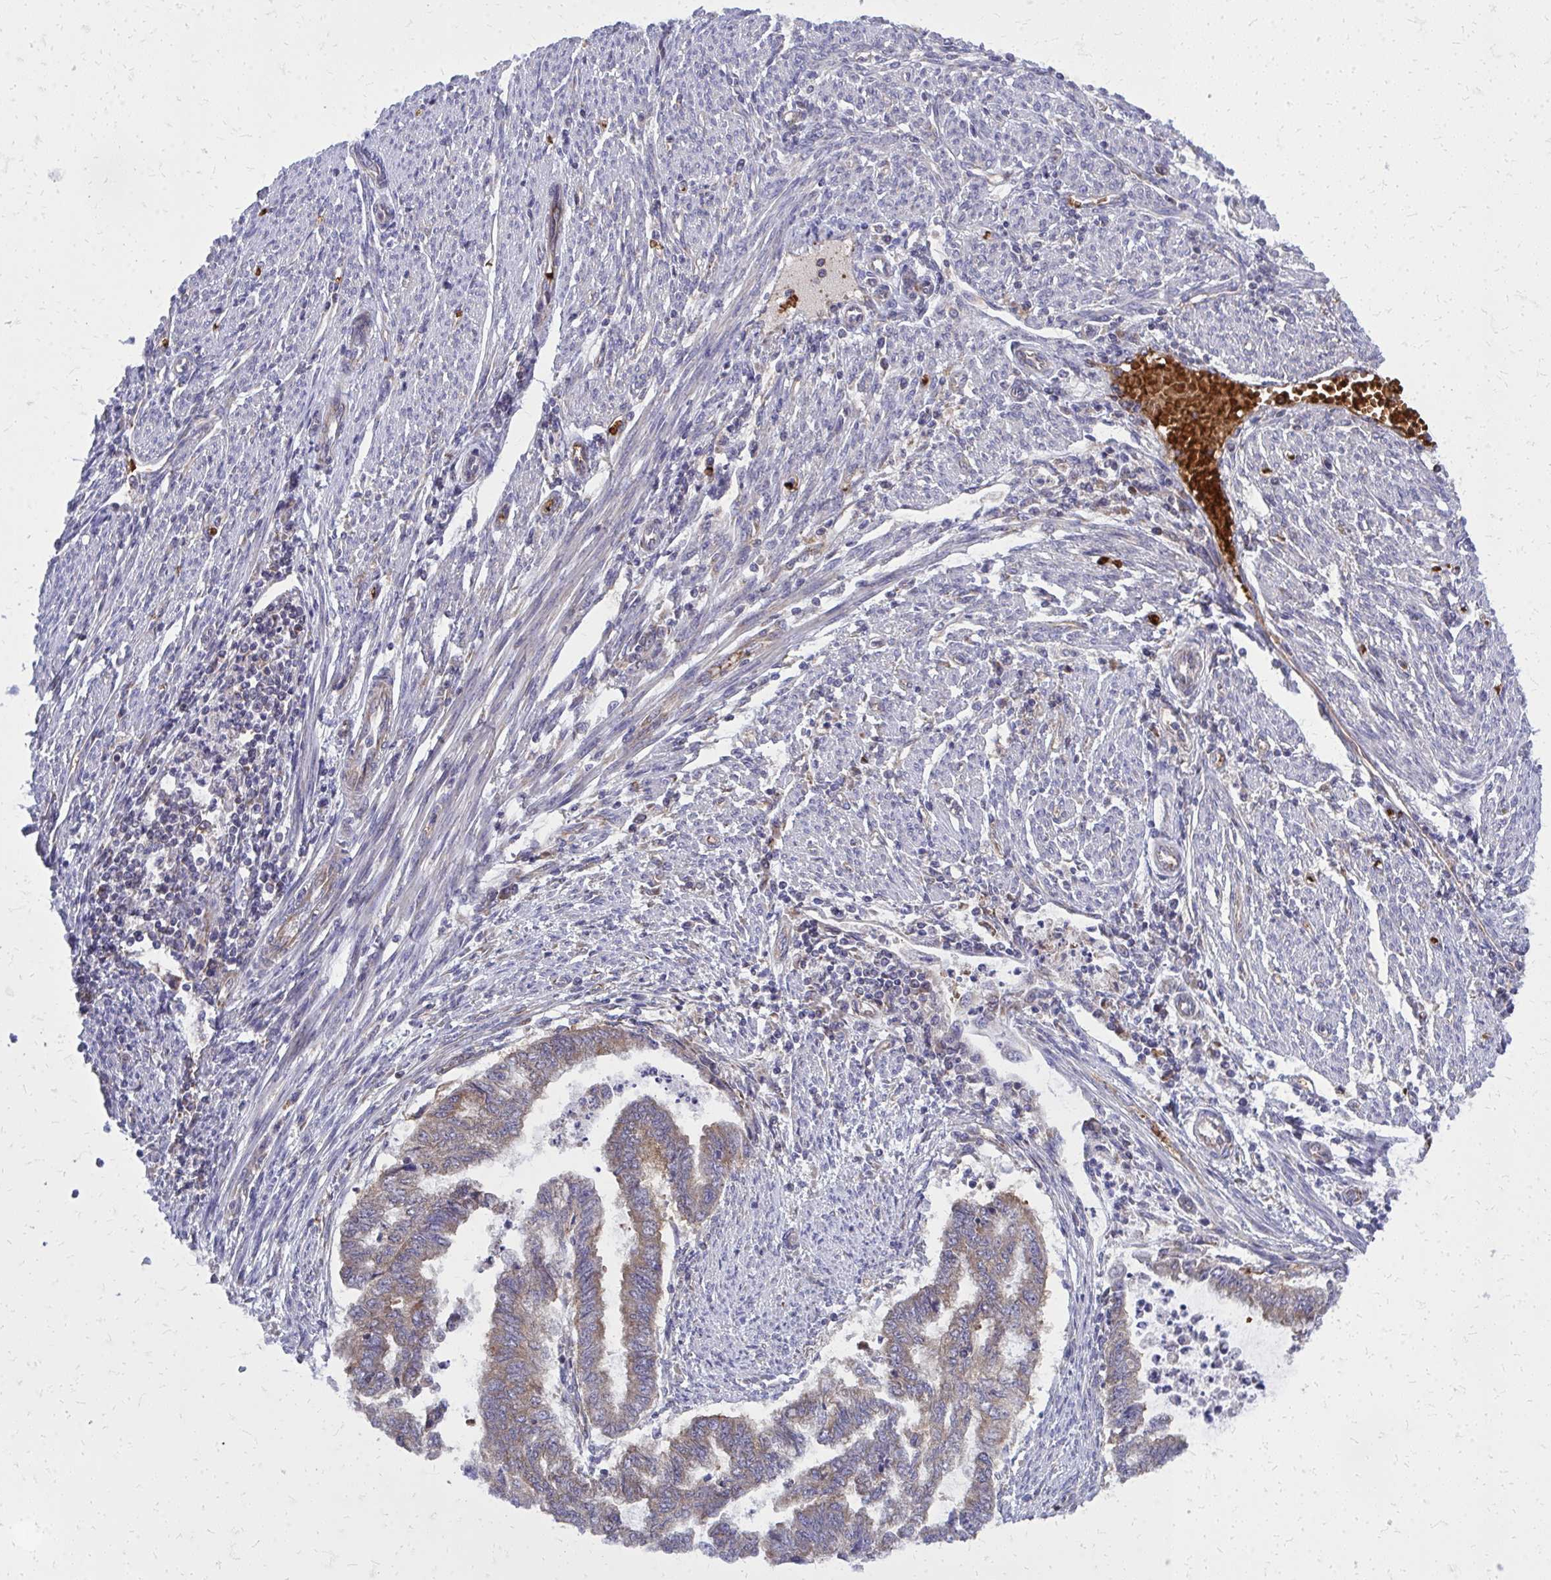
{"staining": {"intensity": "weak", "quantity": "25%-75%", "location": "cytoplasmic/membranous"}, "tissue": "endometrial cancer", "cell_type": "Tumor cells", "image_type": "cancer", "snomed": [{"axis": "morphology", "description": "Adenocarcinoma, NOS"}, {"axis": "topography", "description": "Endometrium"}], "caption": "Protein analysis of endometrial cancer tissue shows weak cytoplasmic/membranous expression in about 25%-75% of tumor cells.", "gene": "PDK4", "patient": {"sex": "female", "age": 79}}